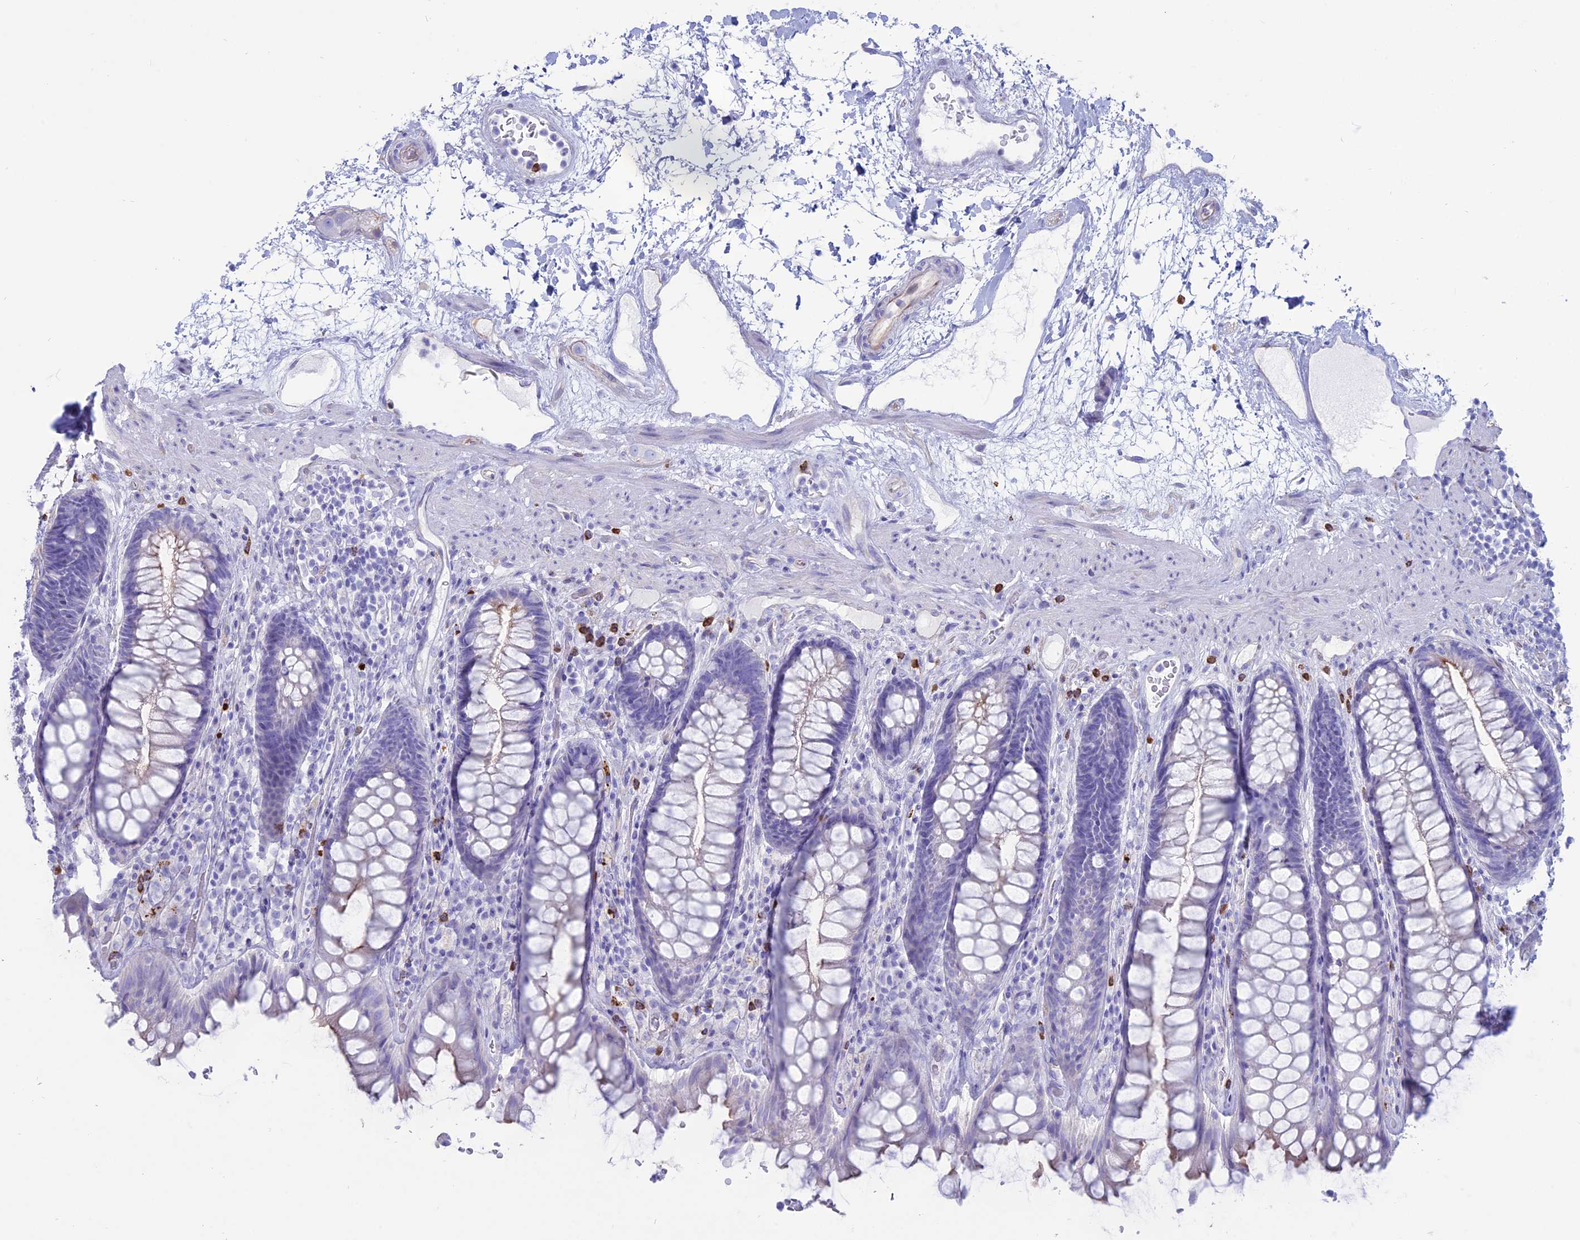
{"staining": {"intensity": "negative", "quantity": "none", "location": "none"}, "tissue": "rectum", "cell_type": "Glandular cells", "image_type": "normal", "snomed": [{"axis": "morphology", "description": "Normal tissue, NOS"}, {"axis": "topography", "description": "Rectum"}], "caption": "Micrograph shows no protein staining in glandular cells of unremarkable rectum. The staining is performed using DAB (3,3'-diaminobenzidine) brown chromogen with nuclei counter-stained in using hematoxylin.", "gene": "OR2AE1", "patient": {"sex": "male", "age": 64}}